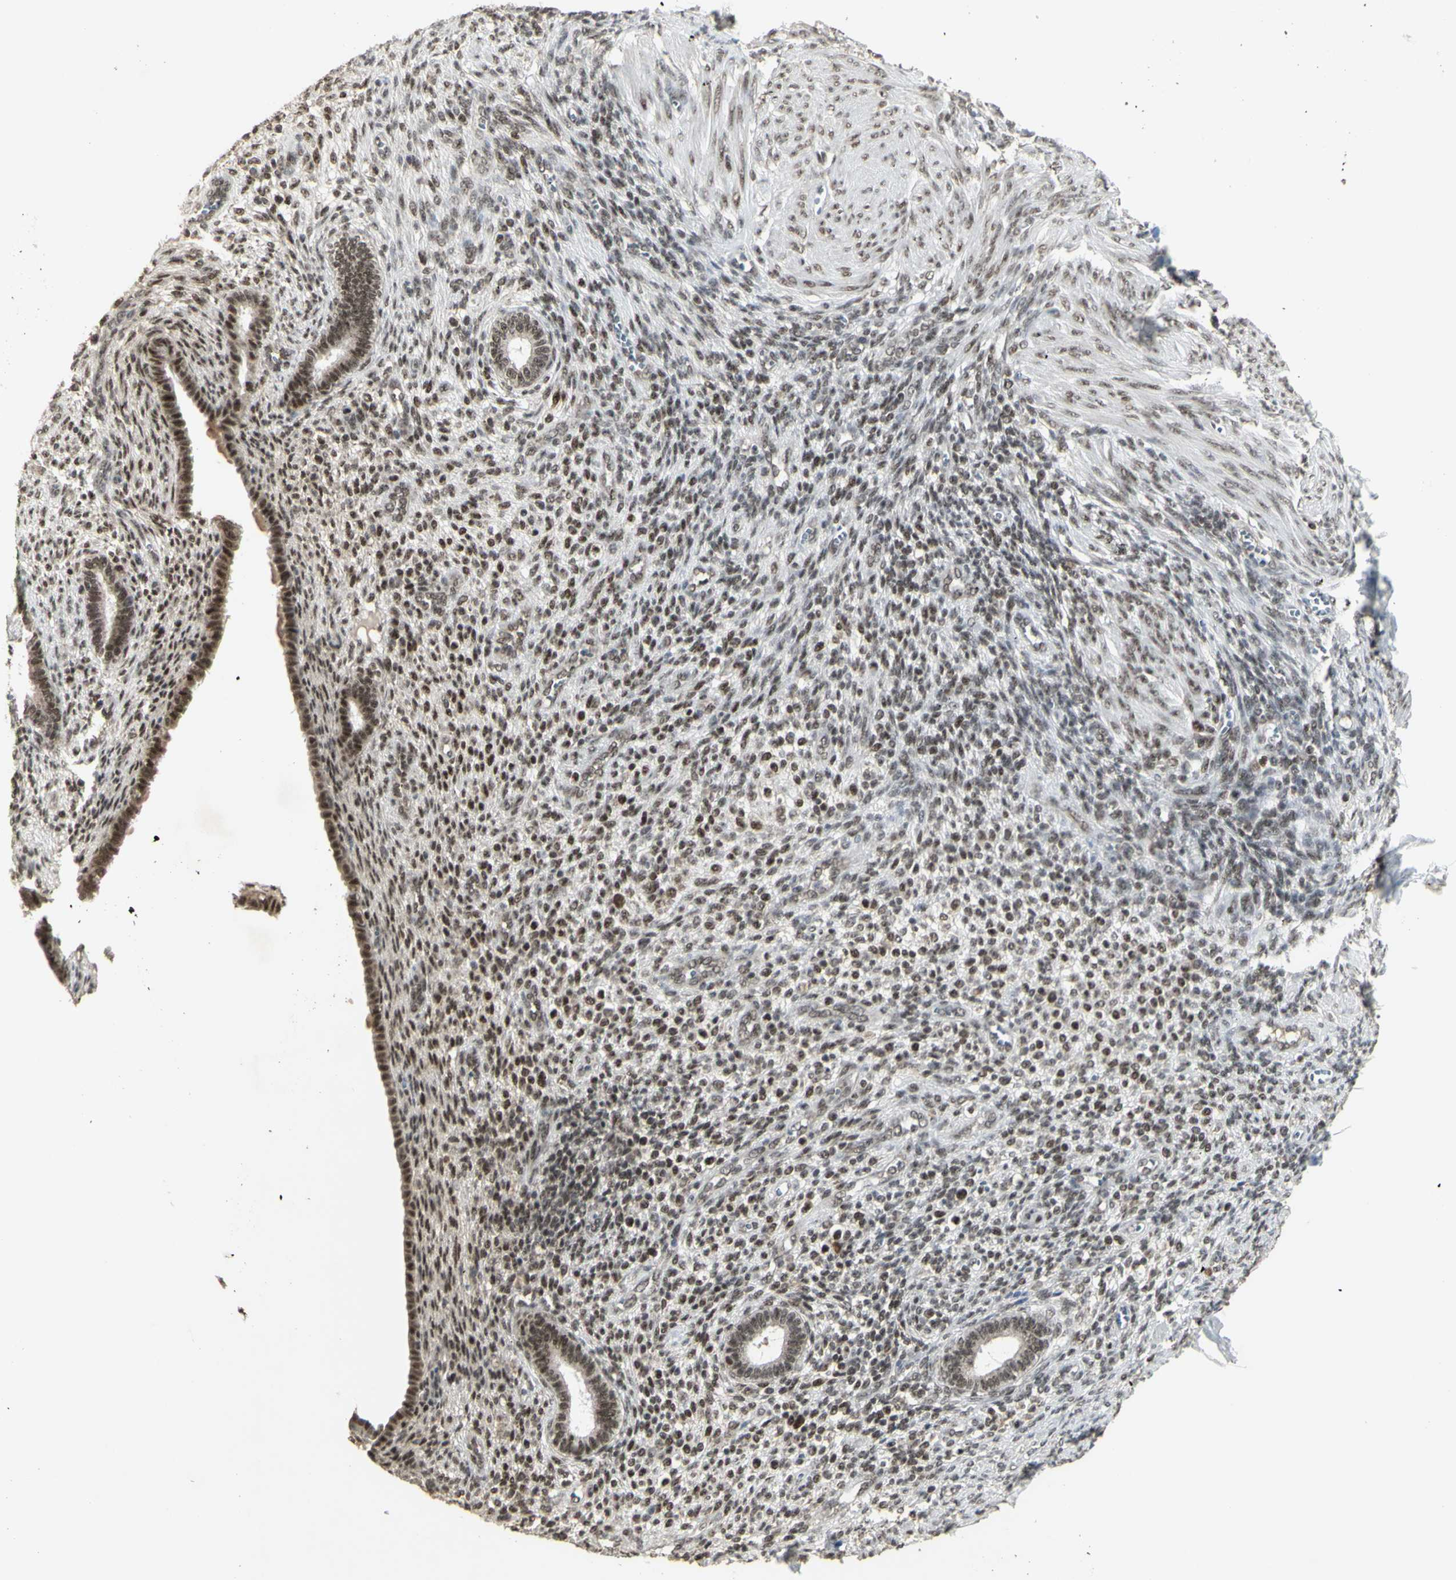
{"staining": {"intensity": "moderate", "quantity": "25%-75%", "location": "nuclear"}, "tissue": "endometrium", "cell_type": "Cells in endometrial stroma", "image_type": "normal", "snomed": [{"axis": "morphology", "description": "Normal tissue, NOS"}, {"axis": "topography", "description": "Endometrium"}], "caption": "Immunohistochemistry (IHC) photomicrograph of benign endometrium stained for a protein (brown), which shows medium levels of moderate nuclear positivity in approximately 25%-75% of cells in endometrial stroma.", "gene": "CCNT1", "patient": {"sex": "female", "age": 72}}